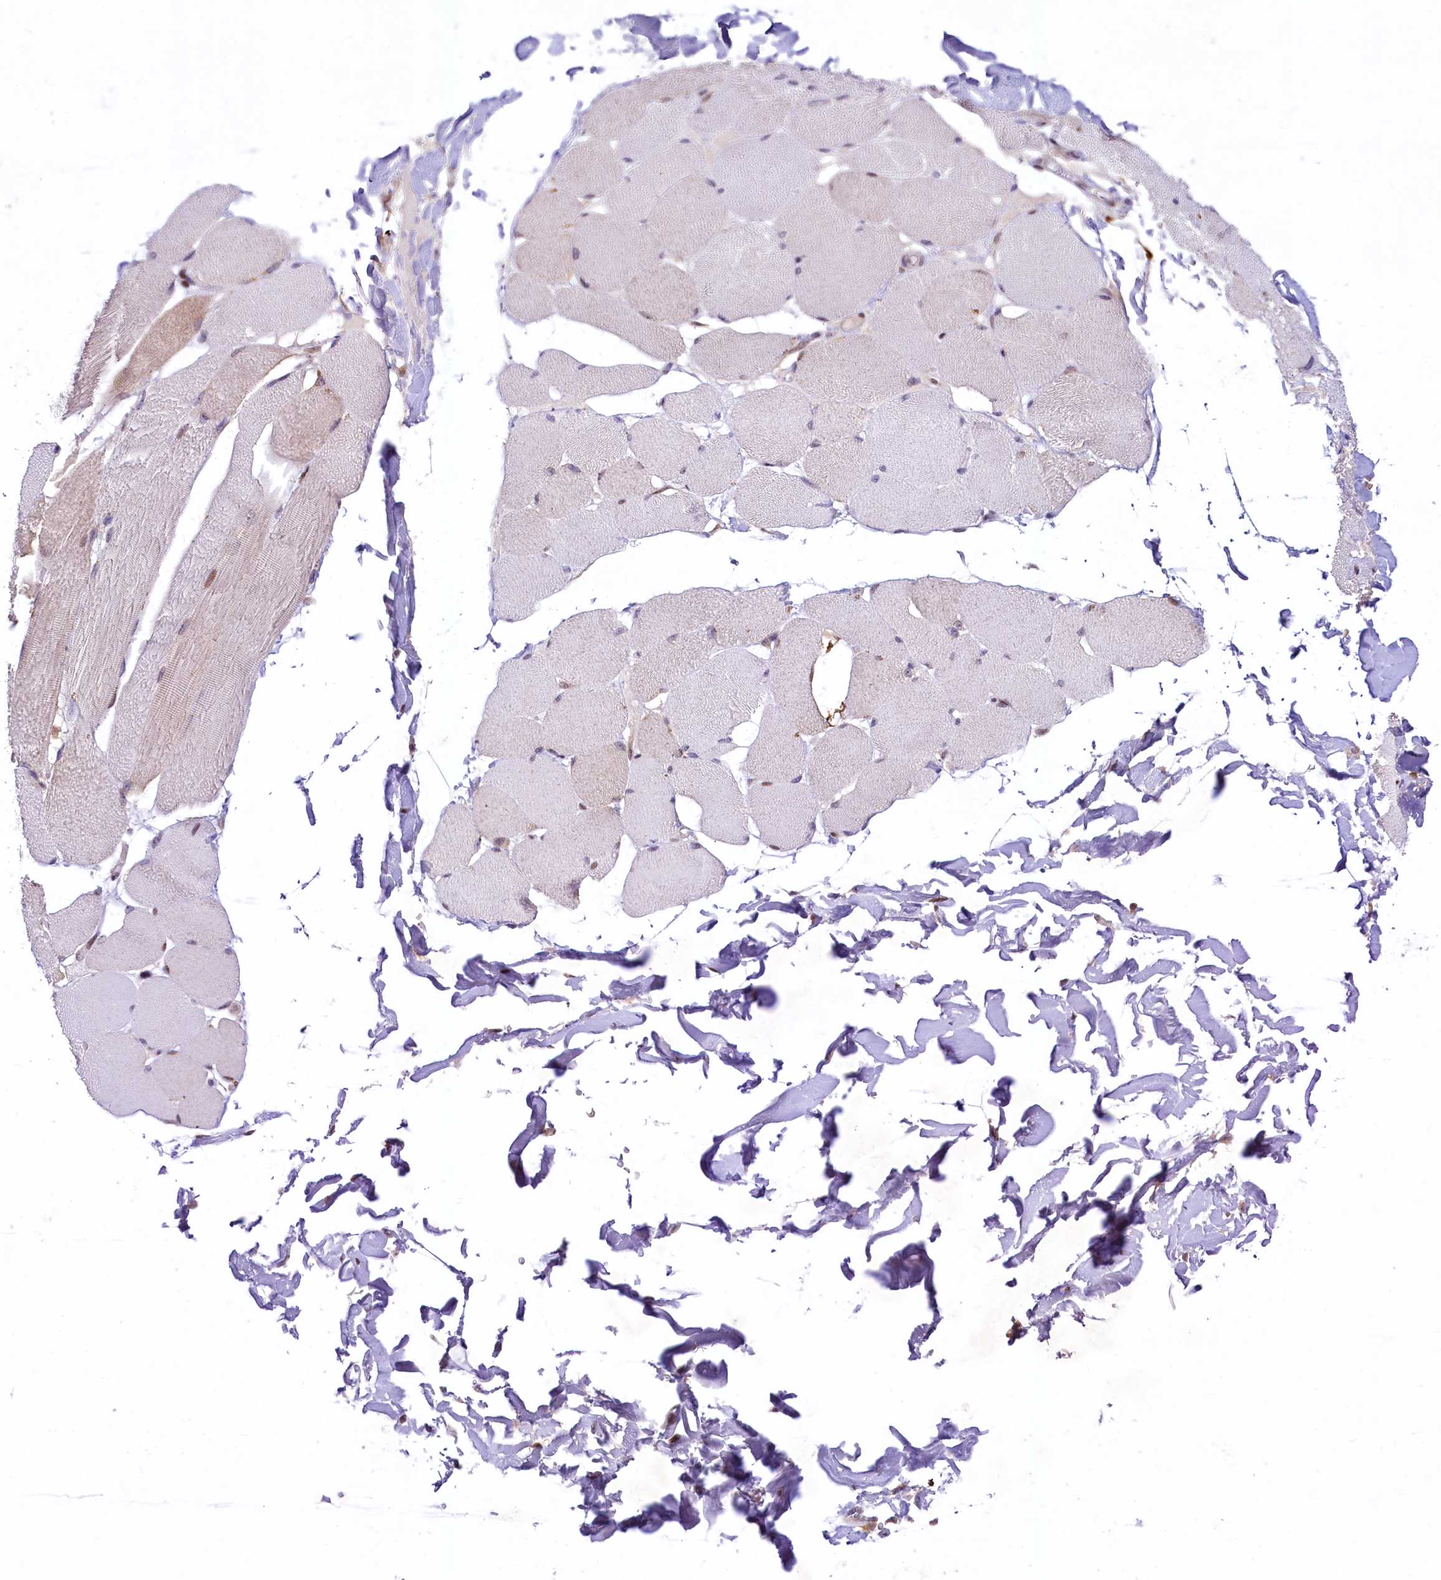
{"staining": {"intensity": "moderate", "quantity": "<25%", "location": "nuclear"}, "tissue": "skeletal muscle", "cell_type": "Myocytes", "image_type": "normal", "snomed": [{"axis": "morphology", "description": "Normal tissue, NOS"}, {"axis": "topography", "description": "Skin"}, {"axis": "topography", "description": "Skeletal muscle"}], "caption": "This histopathology image reveals immunohistochemistry (IHC) staining of normal skeletal muscle, with low moderate nuclear positivity in about <25% of myocytes.", "gene": "ANKS3", "patient": {"sex": "male", "age": 83}}